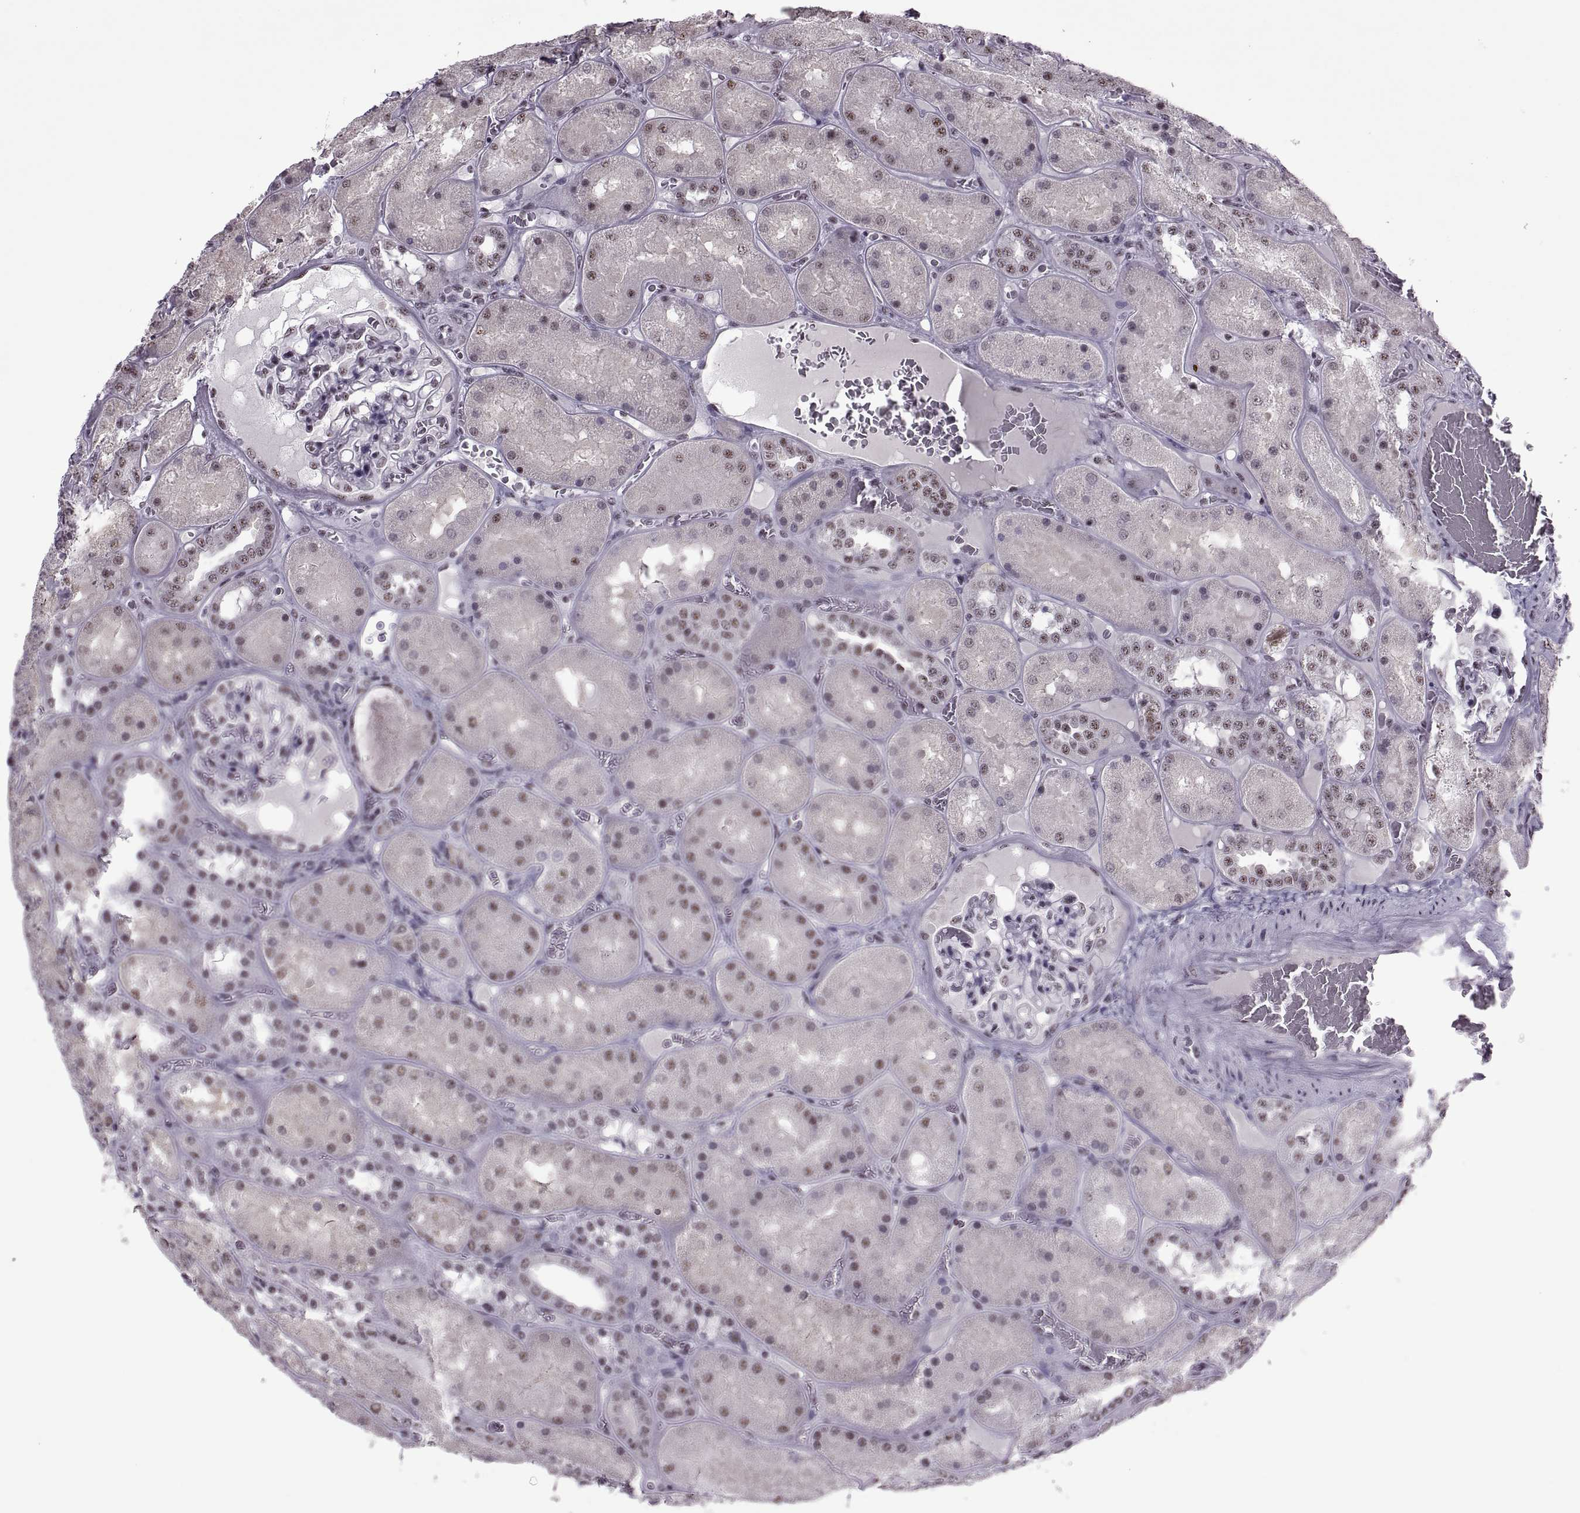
{"staining": {"intensity": "weak", "quantity": "<25%", "location": "nuclear"}, "tissue": "kidney", "cell_type": "Cells in glomeruli", "image_type": "normal", "snomed": [{"axis": "morphology", "description": "Normal tissue, NOS"}, {"axis": "topography", "description": "Kidney"}], "caption": "This is an immunohistochemistry micrograph of normal human kidney. There is no positivity in cells in glomeruli.", "gene": "MAGEA4", "patient": {"sex": "male", "age": 73}}